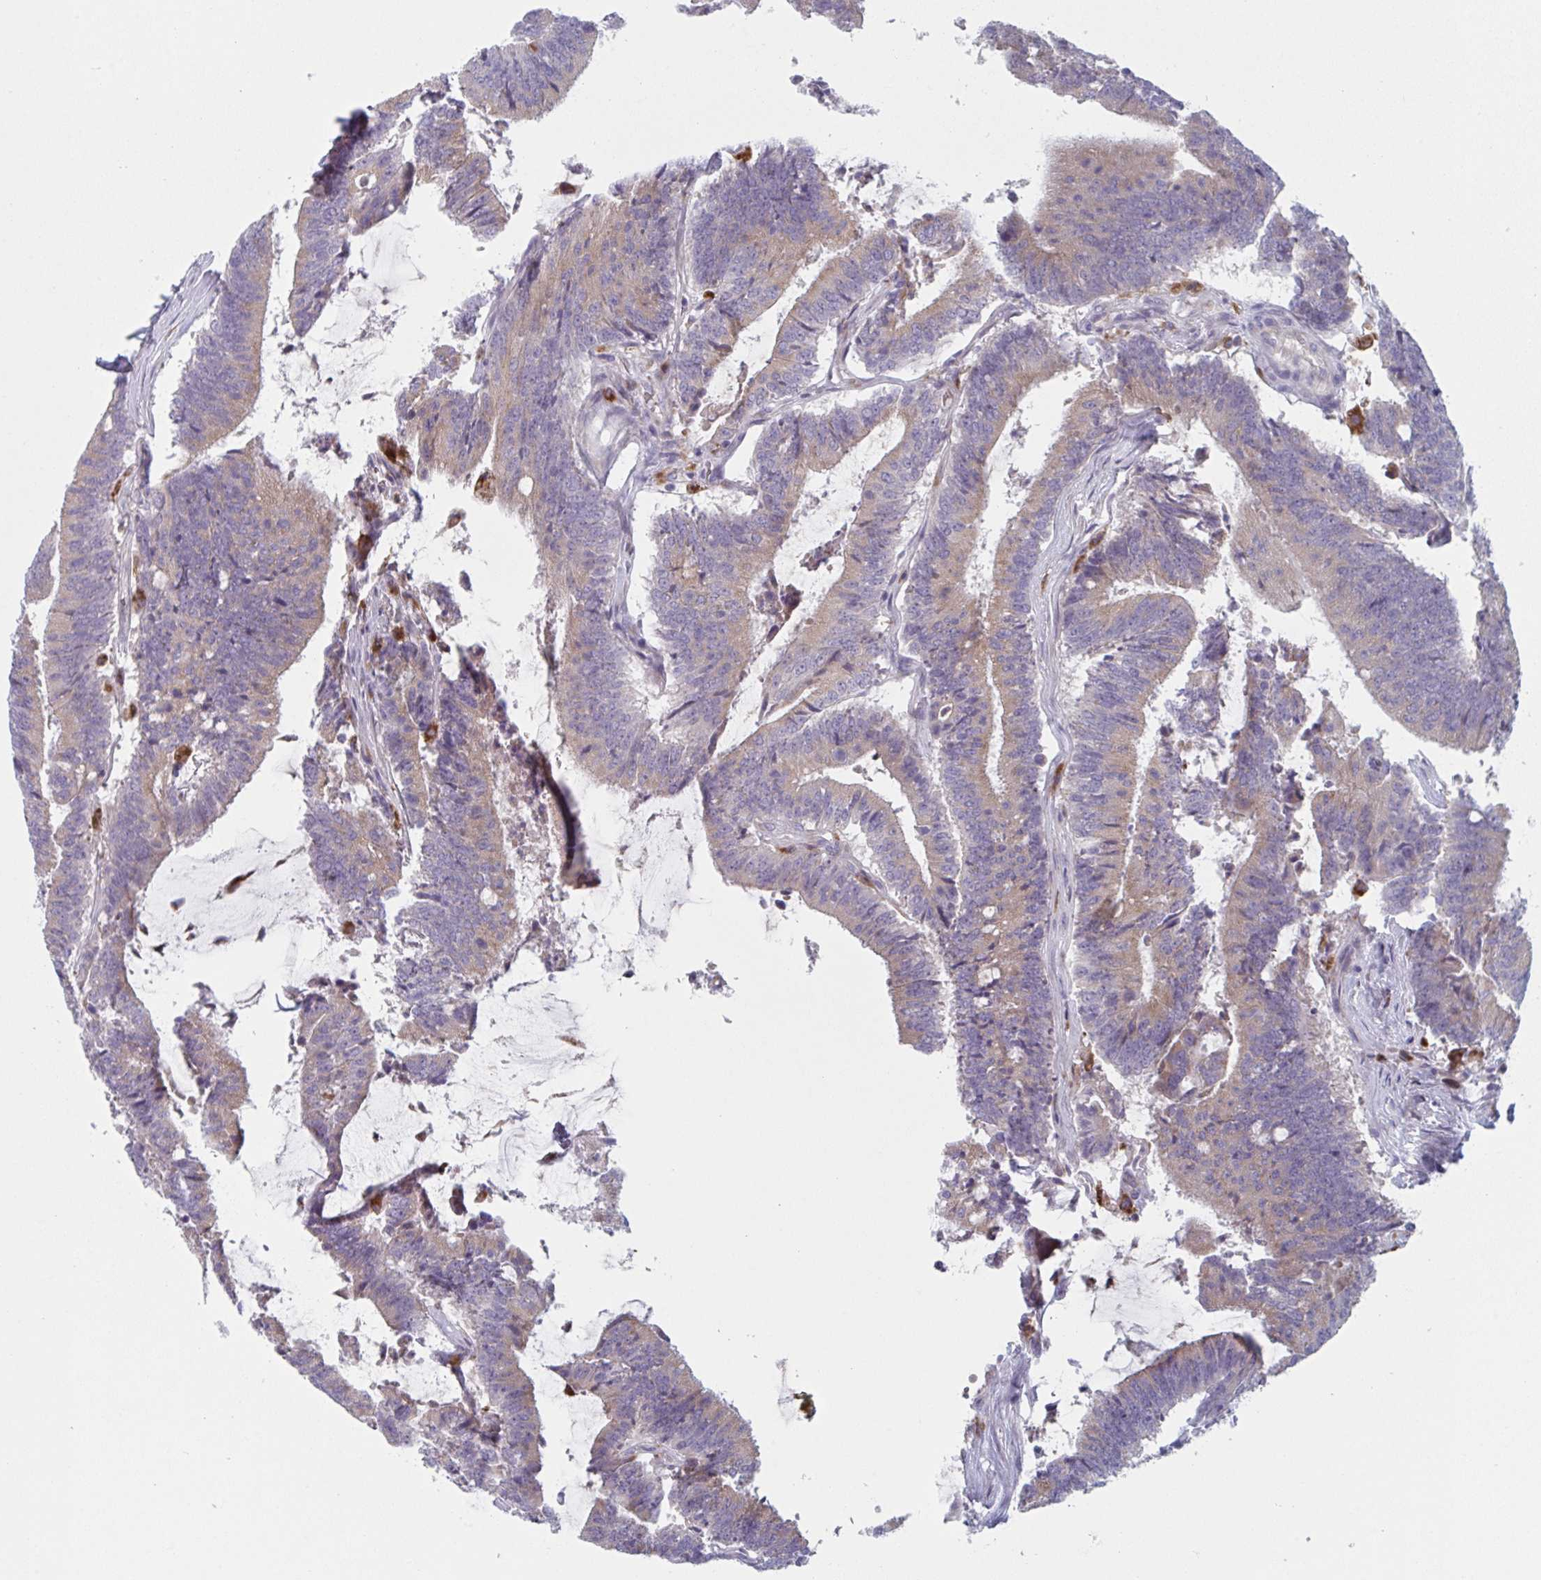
{"staining": {"intensity": "weak", "quantity": ">75%", "location": "cytoplasmic/membranous"}, "tissue": "colorectal cancer", "cell_type": "Tumor cells", "image_type": "cancer", "snomed": [{"axis": "morphology", "description": "Adenocarcinoma, NOS"}, {"axis": "topography", "description": "Colon"}], "caption": "This is an image of immunohistochemistry (IHC) staining of colorectal adenocarcinoma, which shows weak expression in the cytoplasmic/membranous of tumor cells.", "gene": "NIPSNAP1", "patient": {"sex": "female", "age": 43}}